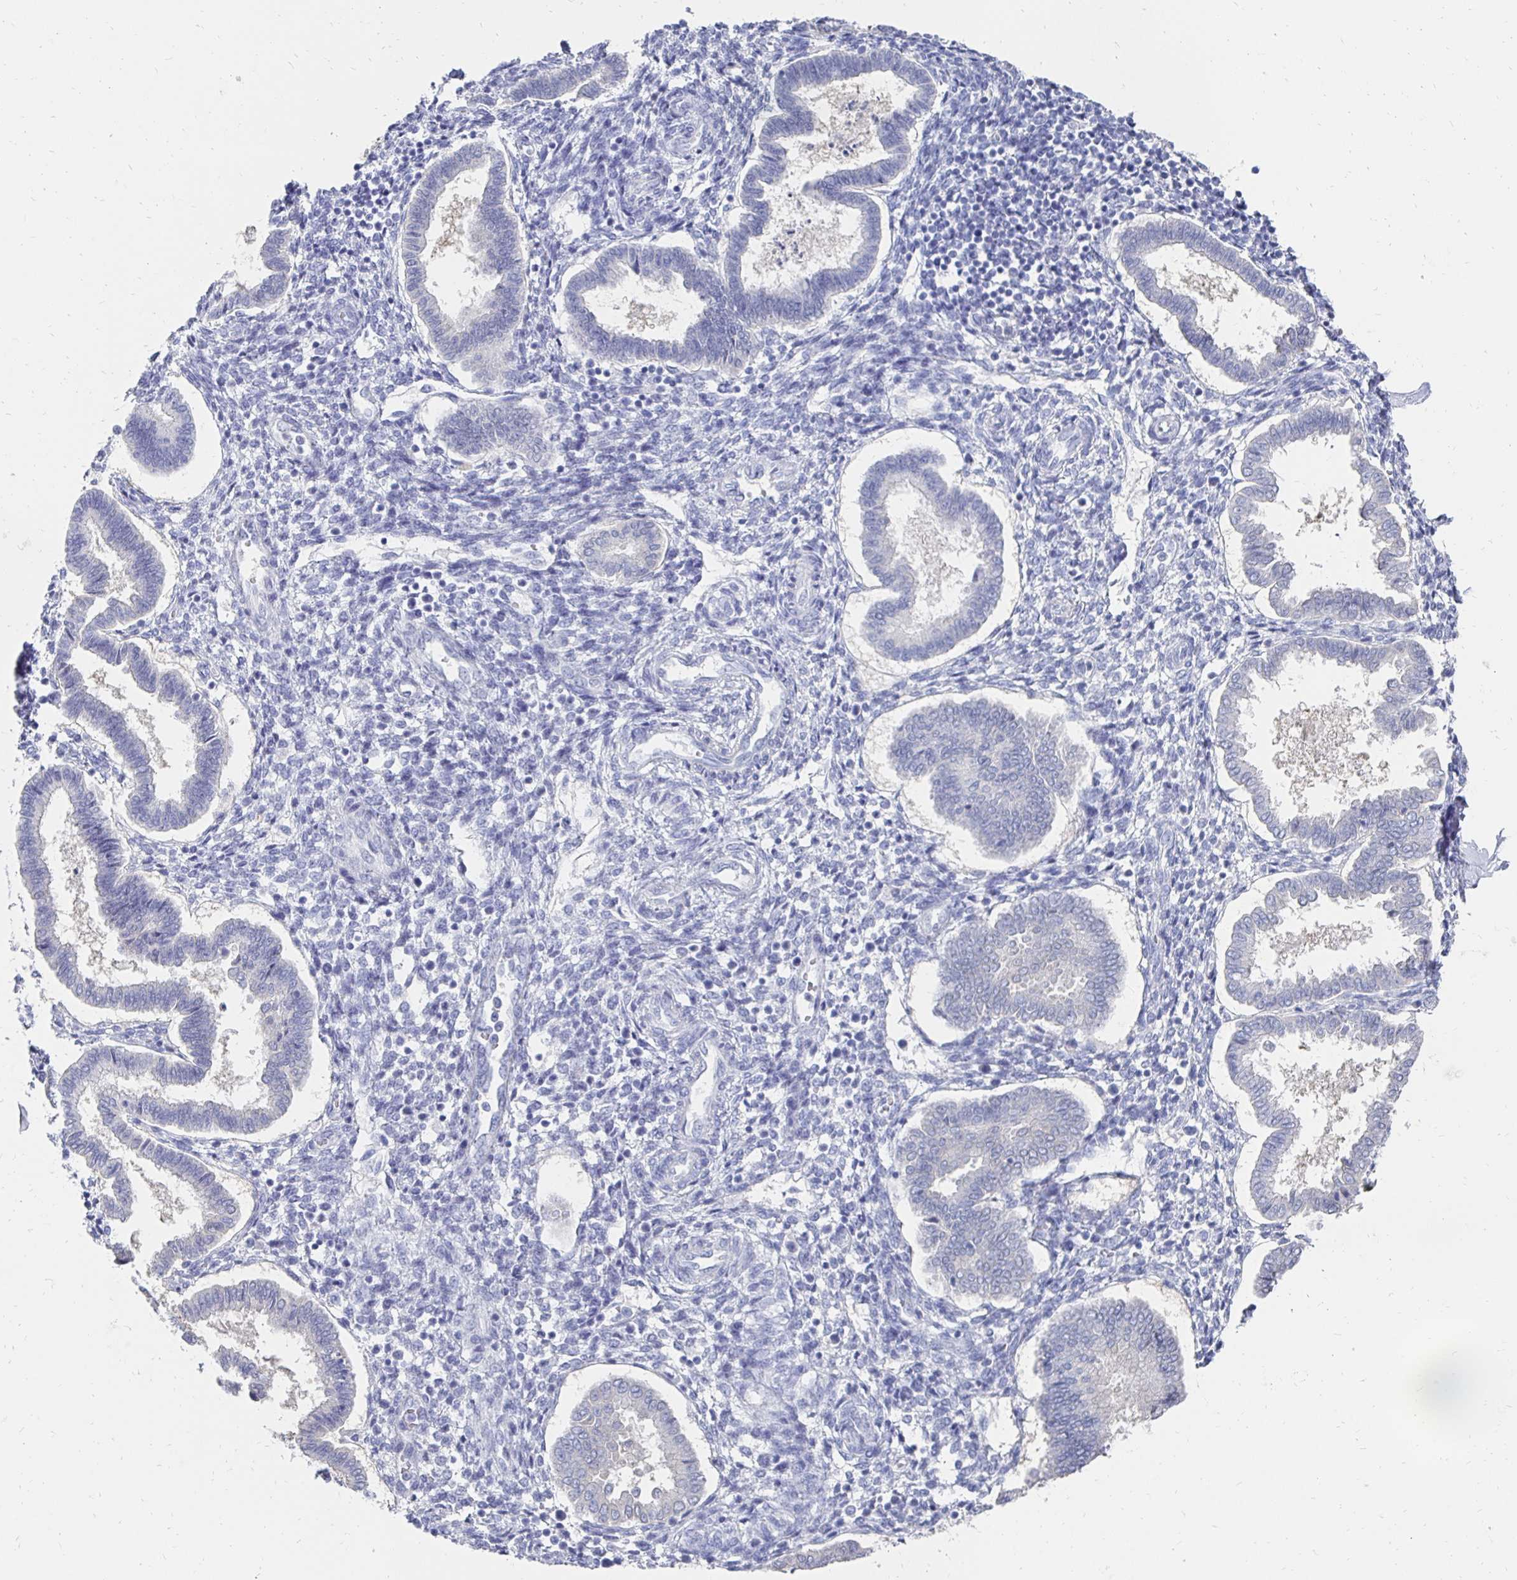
{"staining": {"intensity": "negative", "quantity": "none", "location": "none"}, "tissue": "endometrium", "cell_type": "Cells in endometrial stroma", "image_type": "normal", "snomed": [{"axis": "morphology", "description": "Normal tissue, NOS"}, {"axis": "topography", "description": "Endometrium"}], "caption": "The image reveals no staining of cells in endometrial stroma in unremarkable endometrium.", "gene": "SYCP3", "patient": {"sex": "female", "age": 24}}